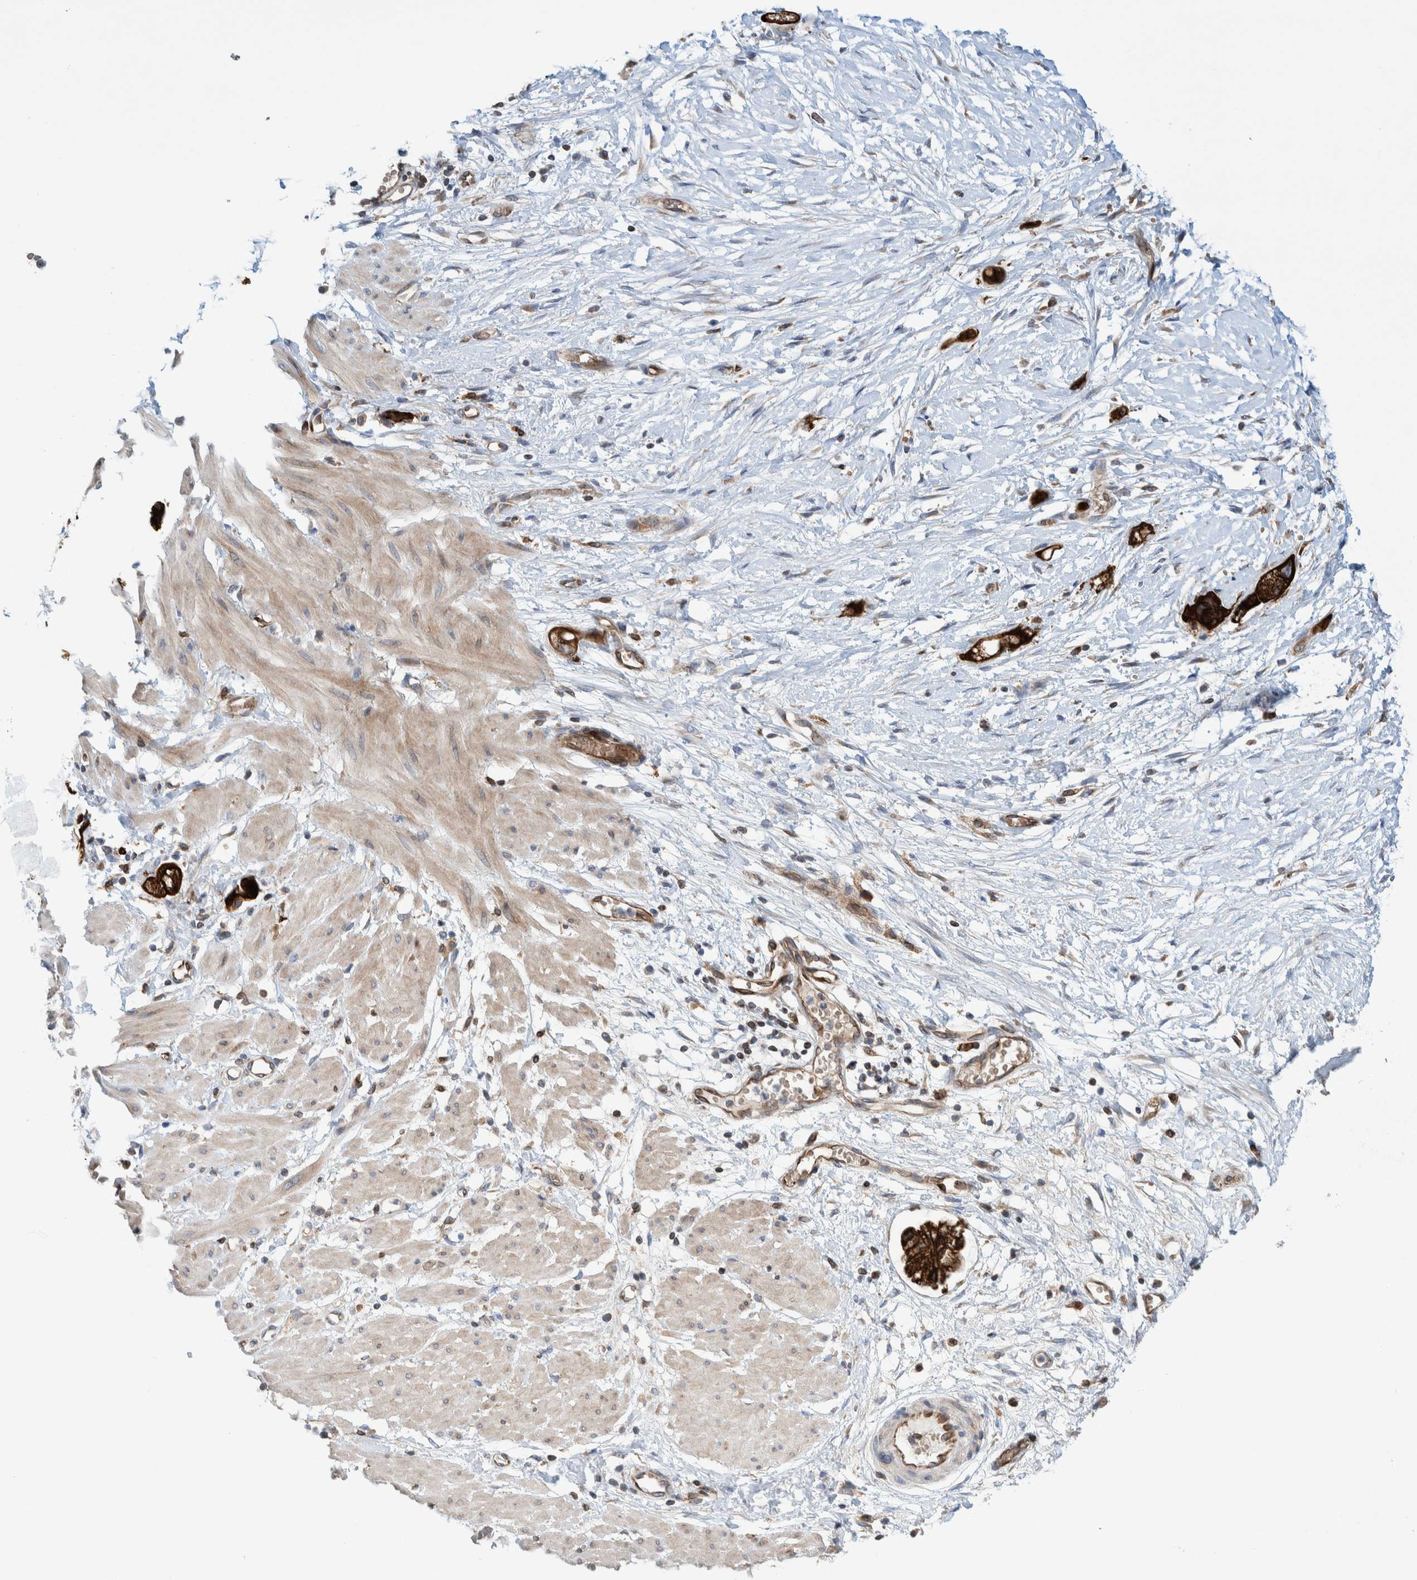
{"staining": {"intensity": "strong", "quantity": ">75%", "location": "cytoplasmic/membranous"}, "tissue": "stomach cancer", "cell_type": "Tumor cells", "image_type": "cancer", "snomed": [{"axis": "morphology", "description": "Adenocarcinoma, NOS"}, {"axis": "topography", "description": "Stomach"}, {"axis": "topography", "description": "Stomach, lower"}], "caption": "DAB immunohistochemical staining of human stomach cancer displays strong cytoplasmic/membranous protein expression in approximately >75% of tumor cells. The protein of interest is stained brown, and the nuclei are stained in blue (DAB IHC with brightfield microscopy, high magnification).", "gene": "THEM6", "patient": {"sex": "female", "age": 48}}